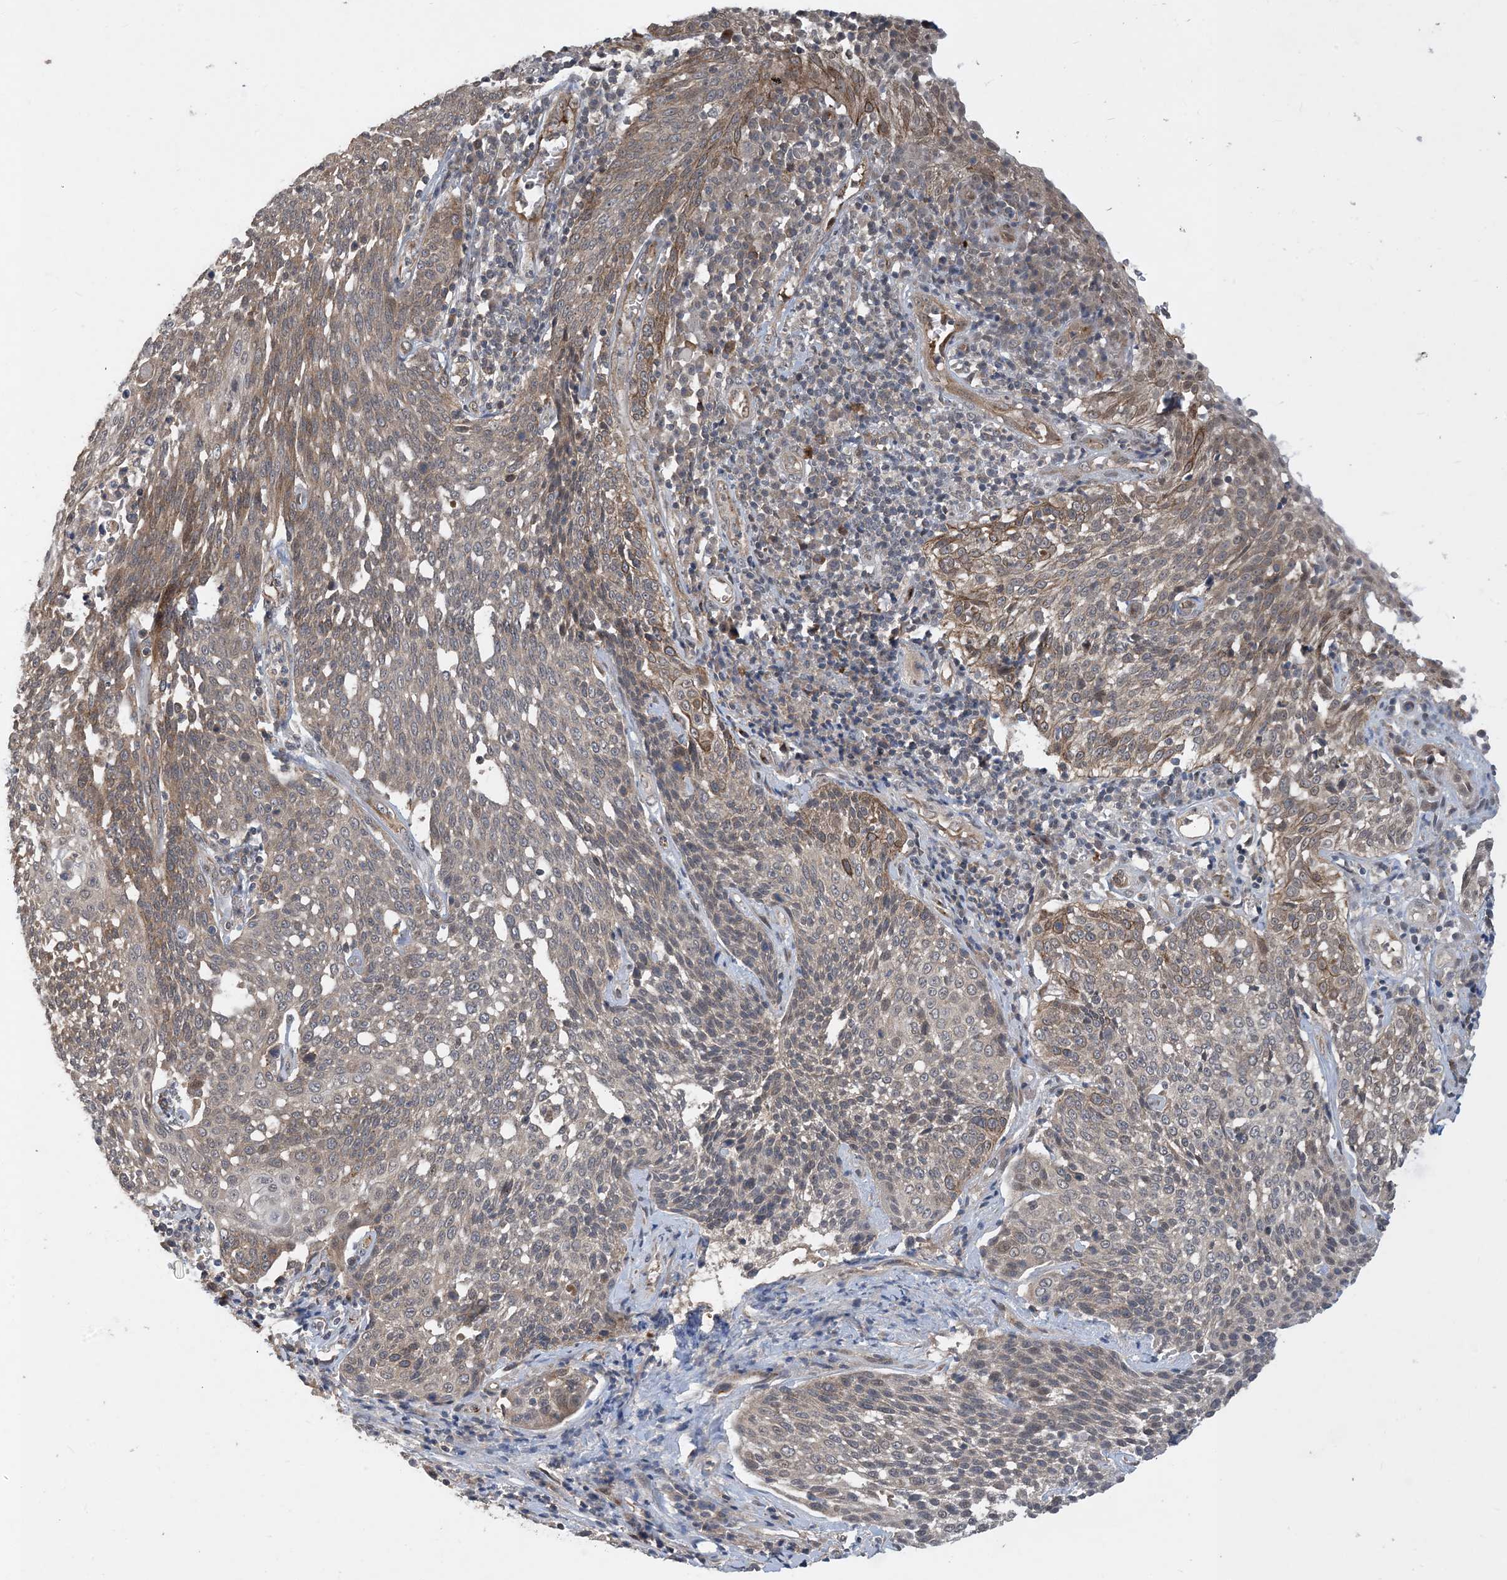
{"staining": {"intensity": "moderate", "quantity": "<25%", "location": "cytoplasmic/membranous"}, "tissue": "cervical cancer", "cell_type": "Tumor cells", "image_type": "cancer", "snomed": [{"axis": "morphology", "description": "Squamous cell carcinoma, NOS"}, {"axis": "topography", "description": "Cervix"}], "caption": "About <25% of tumor cells in human cervical cancer demonstrate moderate cytoplasmic/membranous protein staining as visualized by brown immunohistochemical staining.", "gene": "TINAG", "patient": {"sex": "female", "age": 34}}